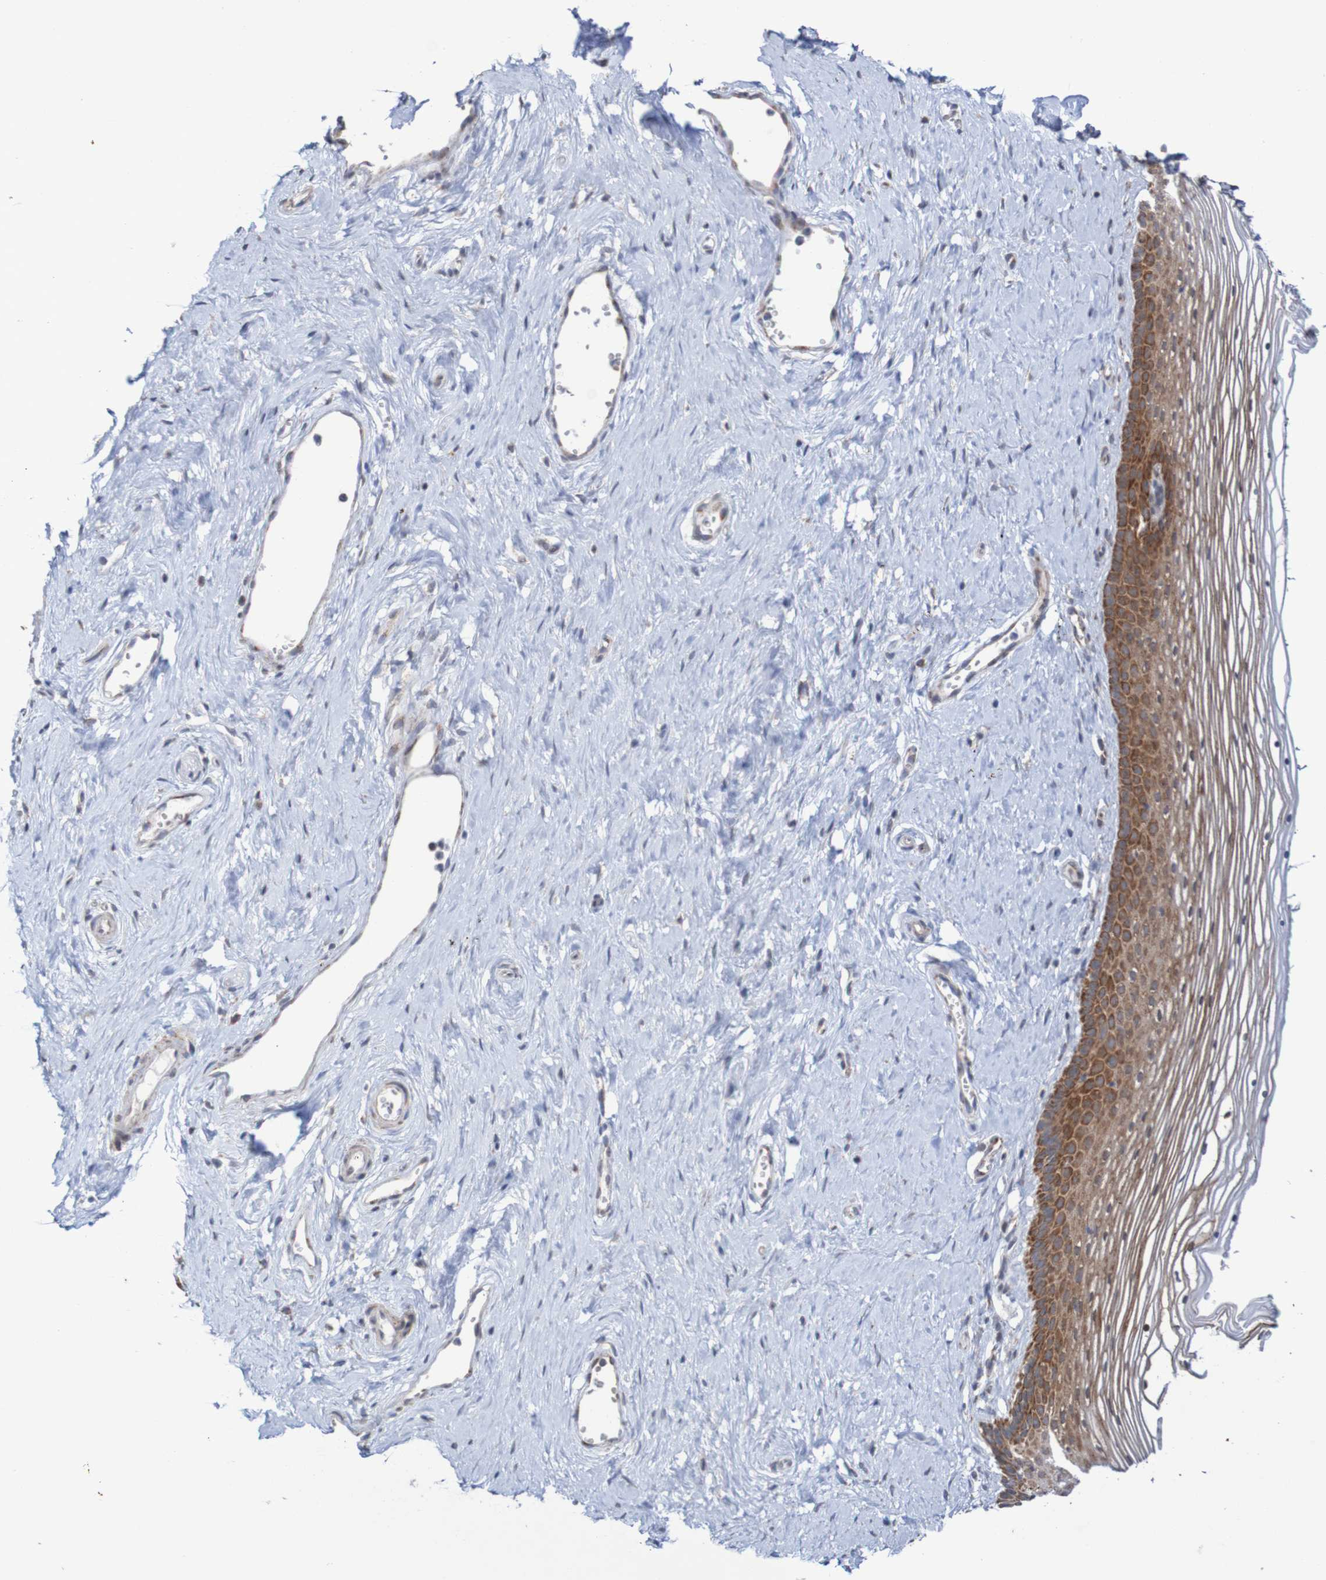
{"staining": {"intensity": "strong", "quantity": "25%-75%", "location": "cytoplasmic/membranous"}, "tissue": "vagina", "cell_type": "Squamous epithelial cells", "image_type": "normal", "snomed": [{"axis": "morphology", "description": "Normal tissue, NOS"}, {"axis": "topography", "description": "Vagina"}], "caption": "Protein staining of benign vagina reveals strong cytoplasmic/membranous positivity in about 25%-75% of squamous epithelial cells.", "gene": "DVL1", "patient": {"sex": "female", "age": 32}}